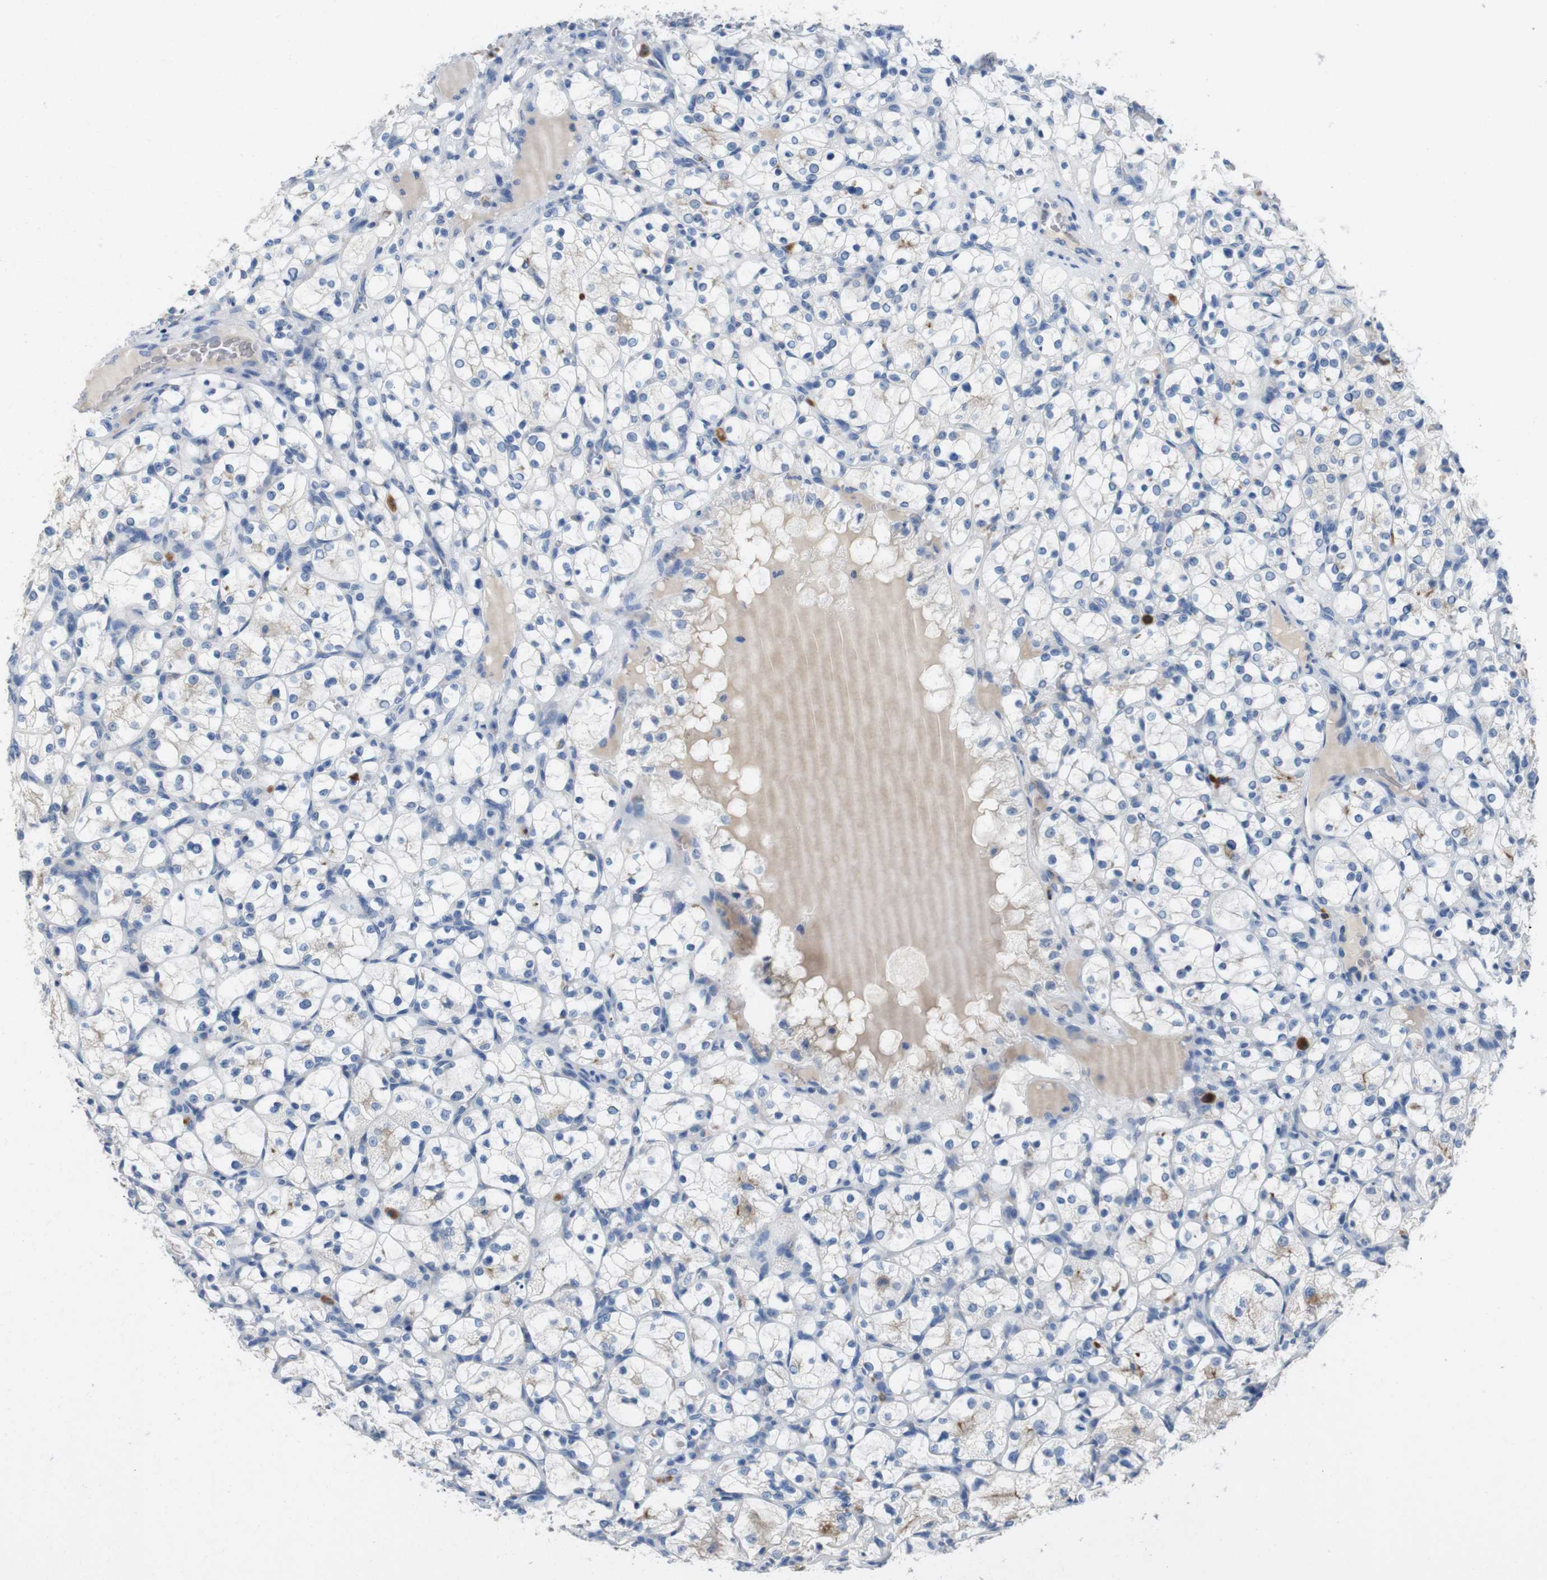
{"staining": {"intensity": "negative", "quantity": "none", "location": "none"}, "tissue": "renal cancer", "cell_type": "Tumor cells", "image_type": "cancer", "snomed": [{"axis": "morphology", "description": "Adenocarcinoma, NOS"}, {"axis": "topography", "description": "Kidney"}], "caption": "IHC micrograph of neoplastic tissue: human renal adenocarcinoma stained with DAB (3,3'-diaminobenzidine) exhibits no significant protein expression in tumor cells. The staining is performed using DAB brown chromogen with nuclei counter-stained in using hematoxylin.", "gene": "SLC2A8", "patient": {"sex": "female", "age": 69}}